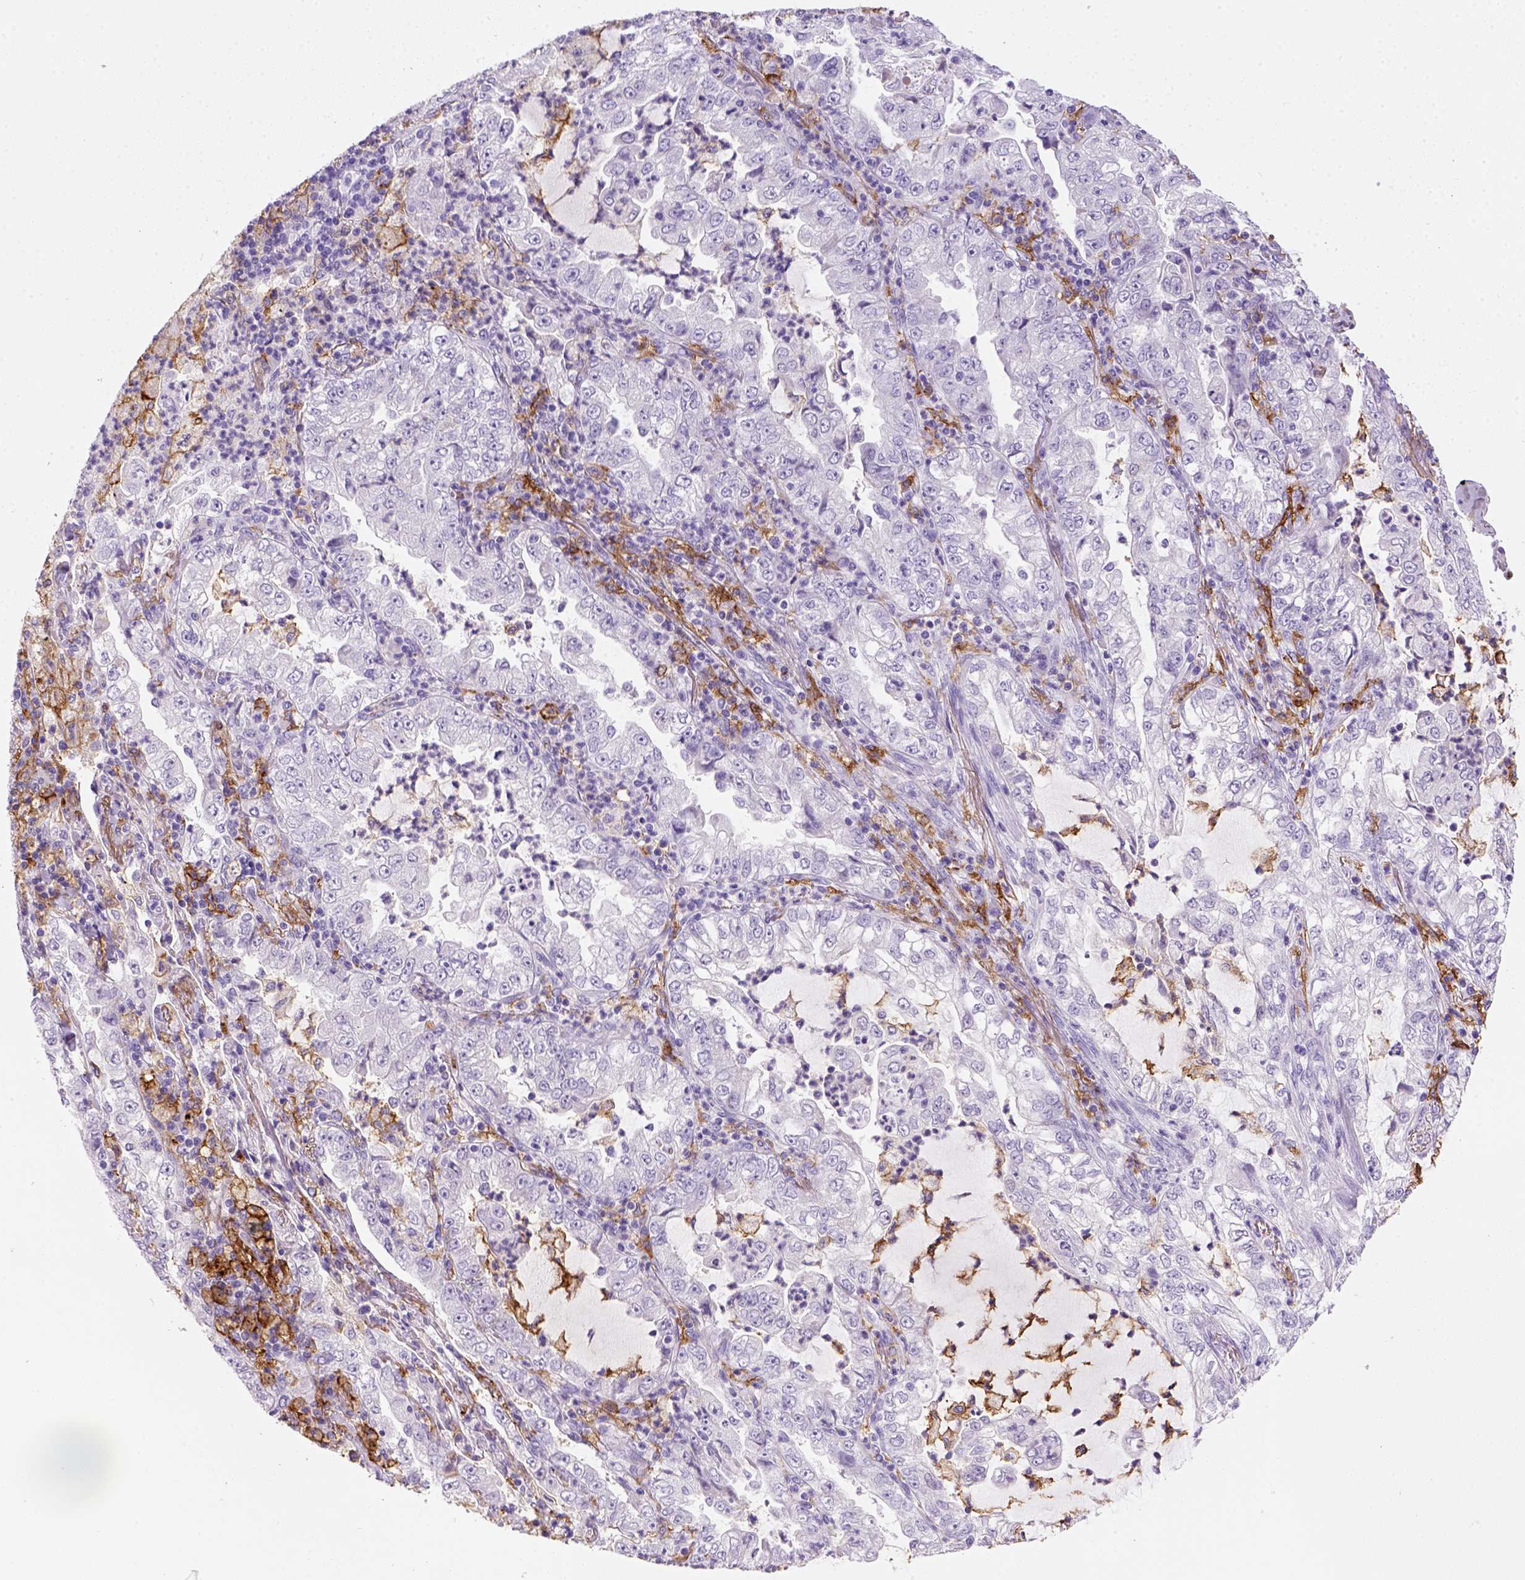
{"staining": {"intensity": "negative", "quantity": "none", "location": "none"}, "tissue": "lung cancer", "cell_type": "Tumor cells", "image_type": "cancer", "snomed": [{"axis": "morphology", "description": "Adenocarcinoma, NOS"}, {"axis": "topography", "description": "Lung"}], "caption": "Tumor cells are negative for protein expression in human lung cancer. (DAB (3,3'-diaminobenzidine) immunohistochemistry (IHC) with hematoxylin counter stain).", "gene": "CD14", "patient": {"sex": "female", "age": 73}}